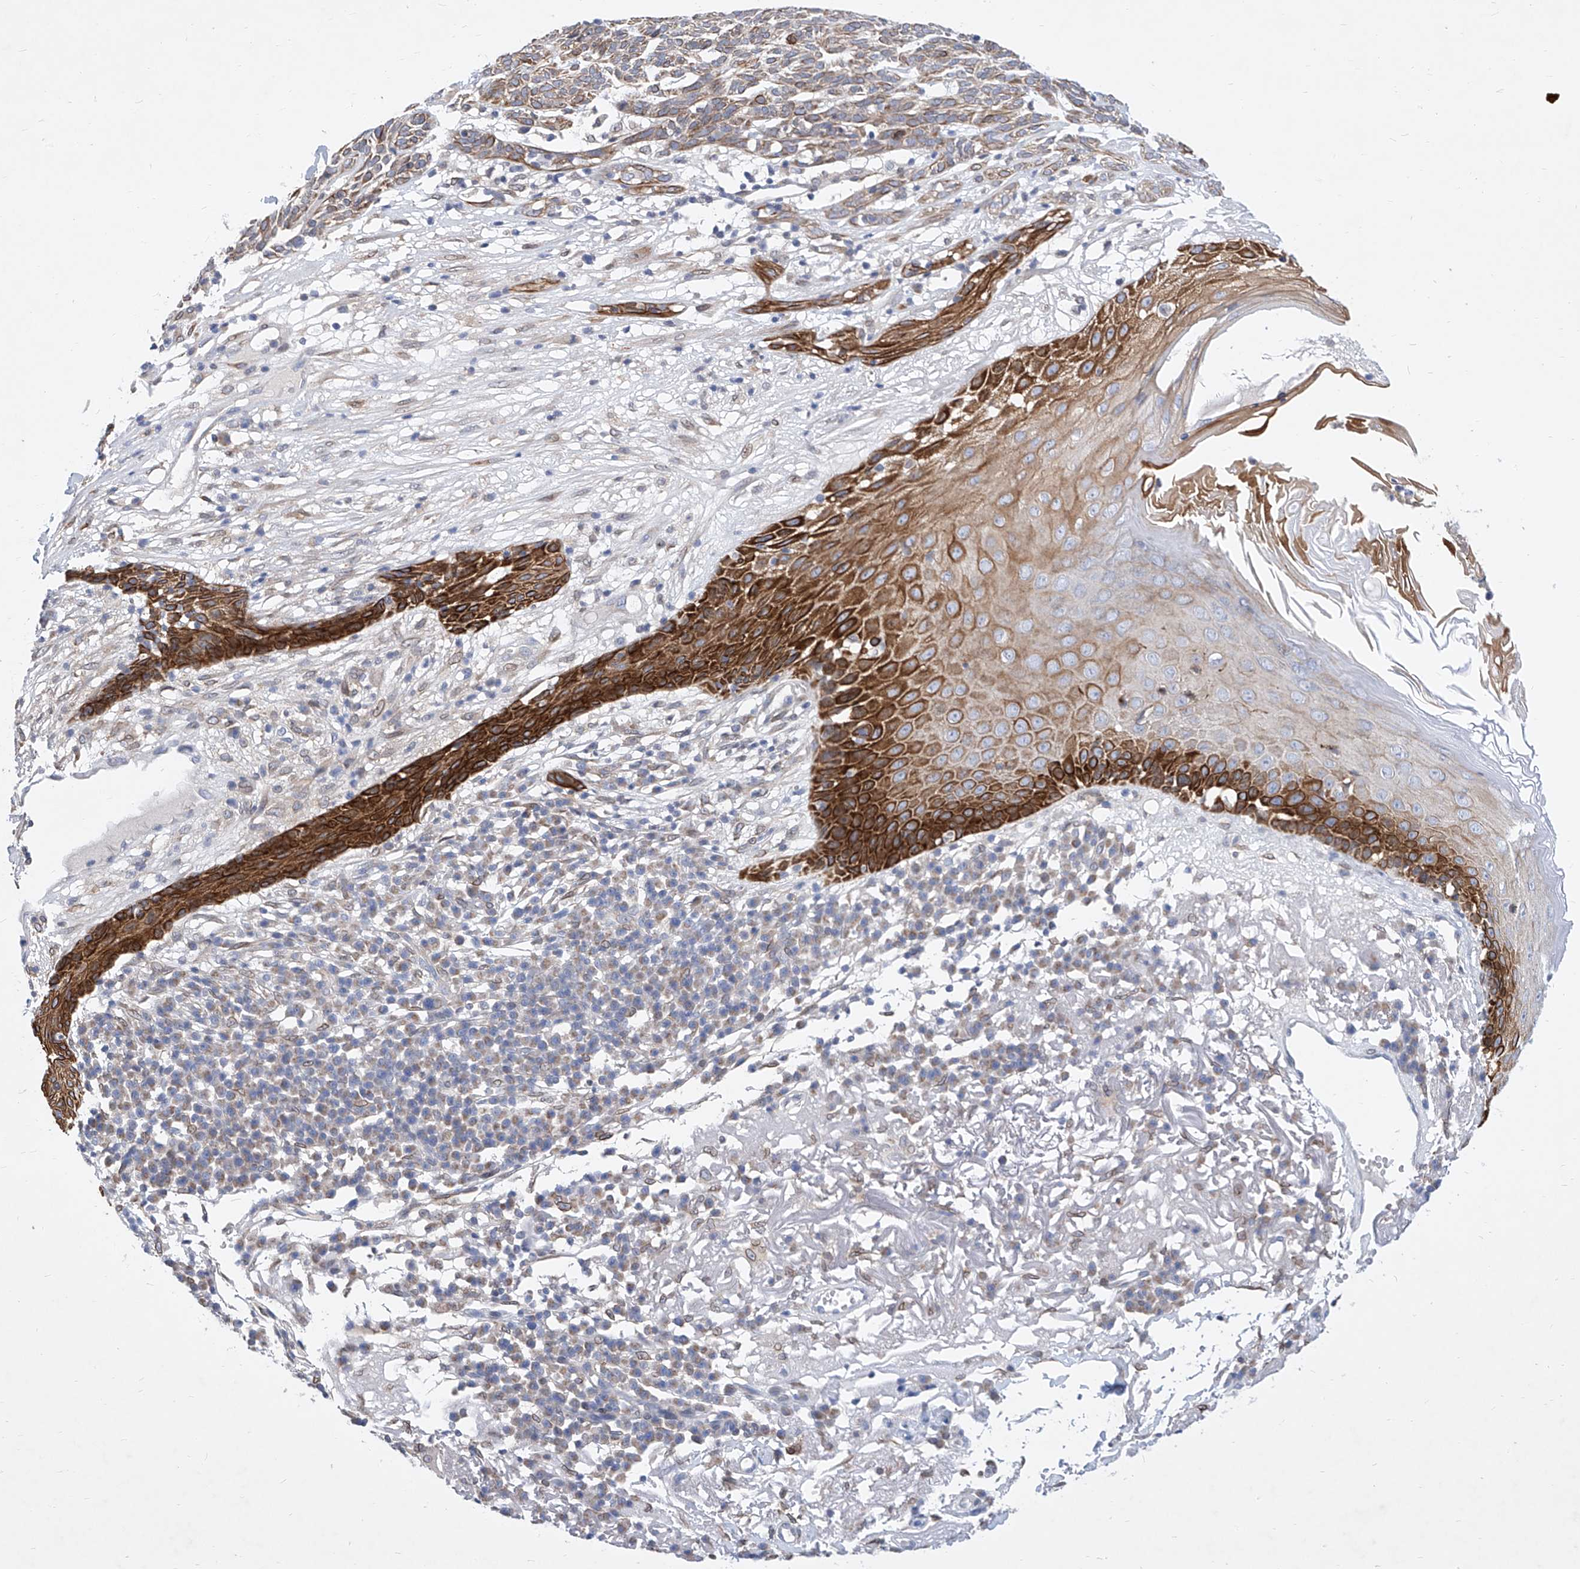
{"staining": {"intensity": "moderate", "quantity": "25%-75%", "location": "cytoplasmic/membranous"}, "tissue": "skin cancer", "cell_type": "Tumor cells", "image_type": "cancer", "snomed": [{"axis": "morphology", "description": "Squamous cell carcinoma, NOS"}, {"axis": "topography", "description": "Skin"}], "caption": "There is medium levels of moderate cytoplasmic/membranous positivity in tumor cells of skin cancer (squamous cell carcinoma), as demonstrated by immunohistochemical staining (brown color).", "gene": "MX2", "patient": {"sex": "female", "age": 90}}